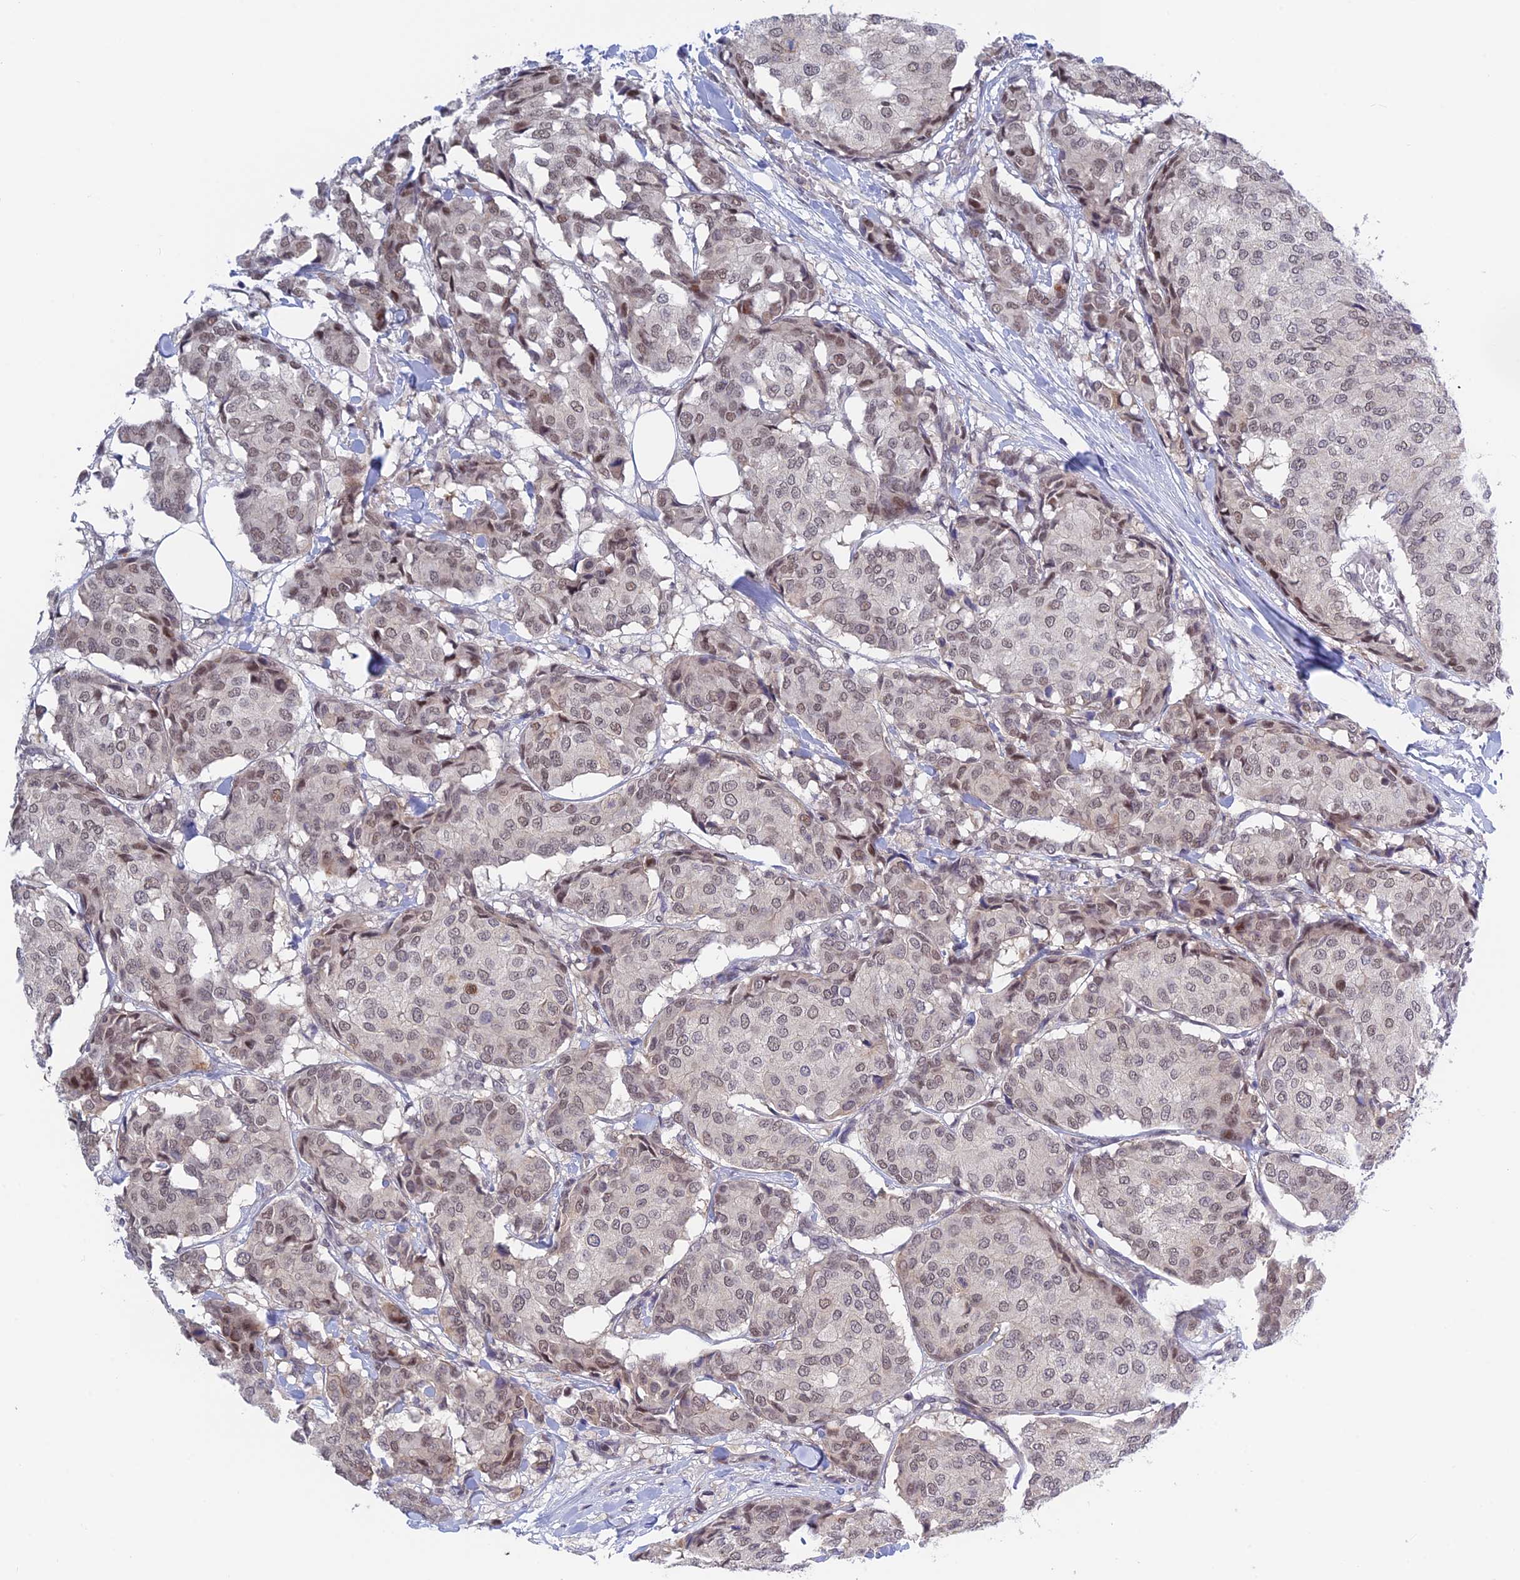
{"staining": {"intensity": "weak", "quantity": "25%-75%", "location": "nuclear"}, "tissue": "breast cancer", "cell_type": "Tumor cells", "image_type": "cancer", "snomed": [{"axis": "morphology", "description": "Duct carcinoma"}, {"axis": "topography", "description": "Breast"}], "caption": "A low amount of weak nuclear positivity is identified in approximately 25%-75% of tumor cells in infiltrating ductal carcinoma (breast) tissue.", "gene": "TCEA1", "patient": {"sex": "female", "age": 75}}